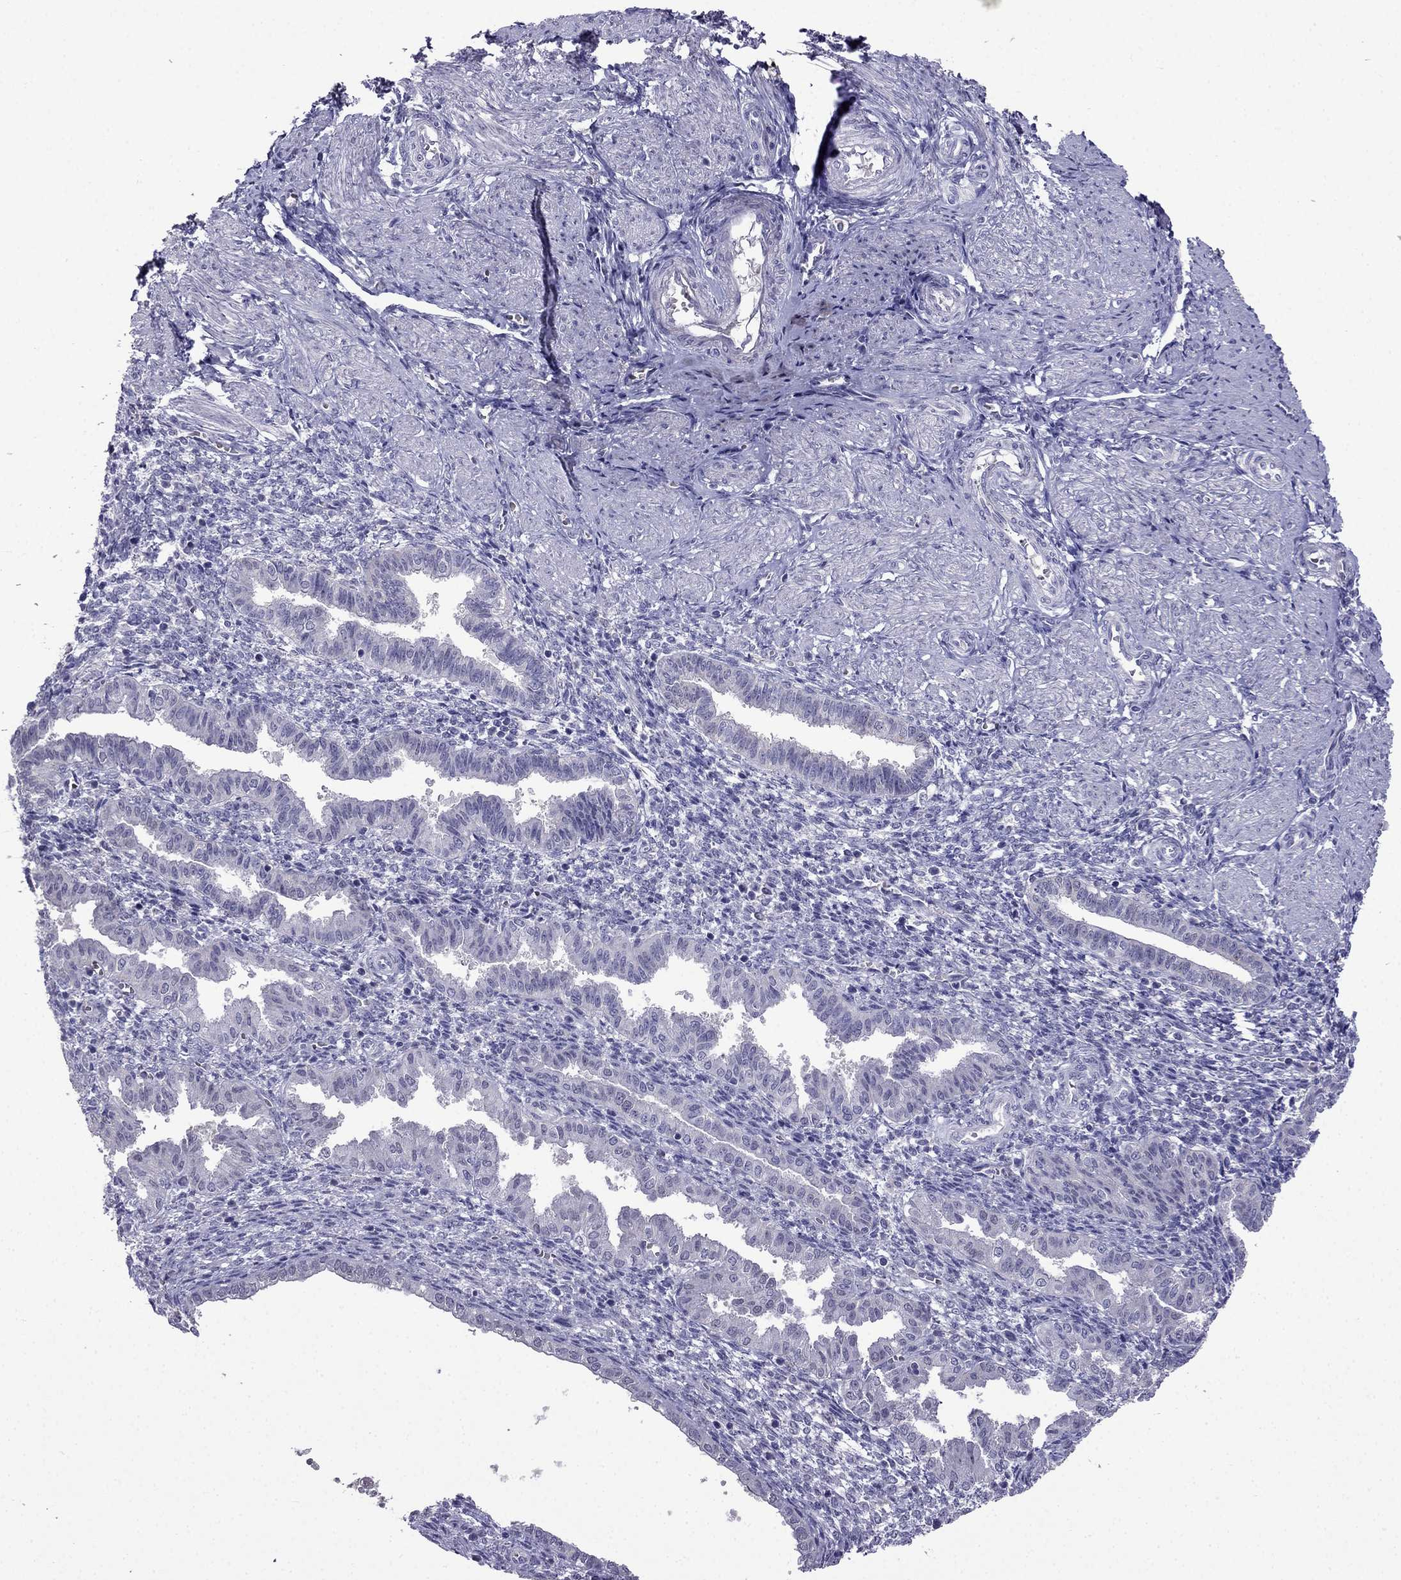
{"staining": {"intensity": "negative", "quantity": "none", "location": "none"}, "tissue": "endometrium", "cell_type": "Cells in endometrial stroma", "image_type": "normal", "snomed": [{"axis": "morphology", "description": "Normal tissue, NOS"}, {"axis": "topography", "description": "Endometrium"}], "caption": "IHC photomicrograph of normal endometrium: human endometrium stained with DAB (3,3'-diaminobenzidine) exhibits no significant protein positivity in cells in endometrial stroma.", "gene": "AQP9", "patient": {"sex": "female", "age": 37}}